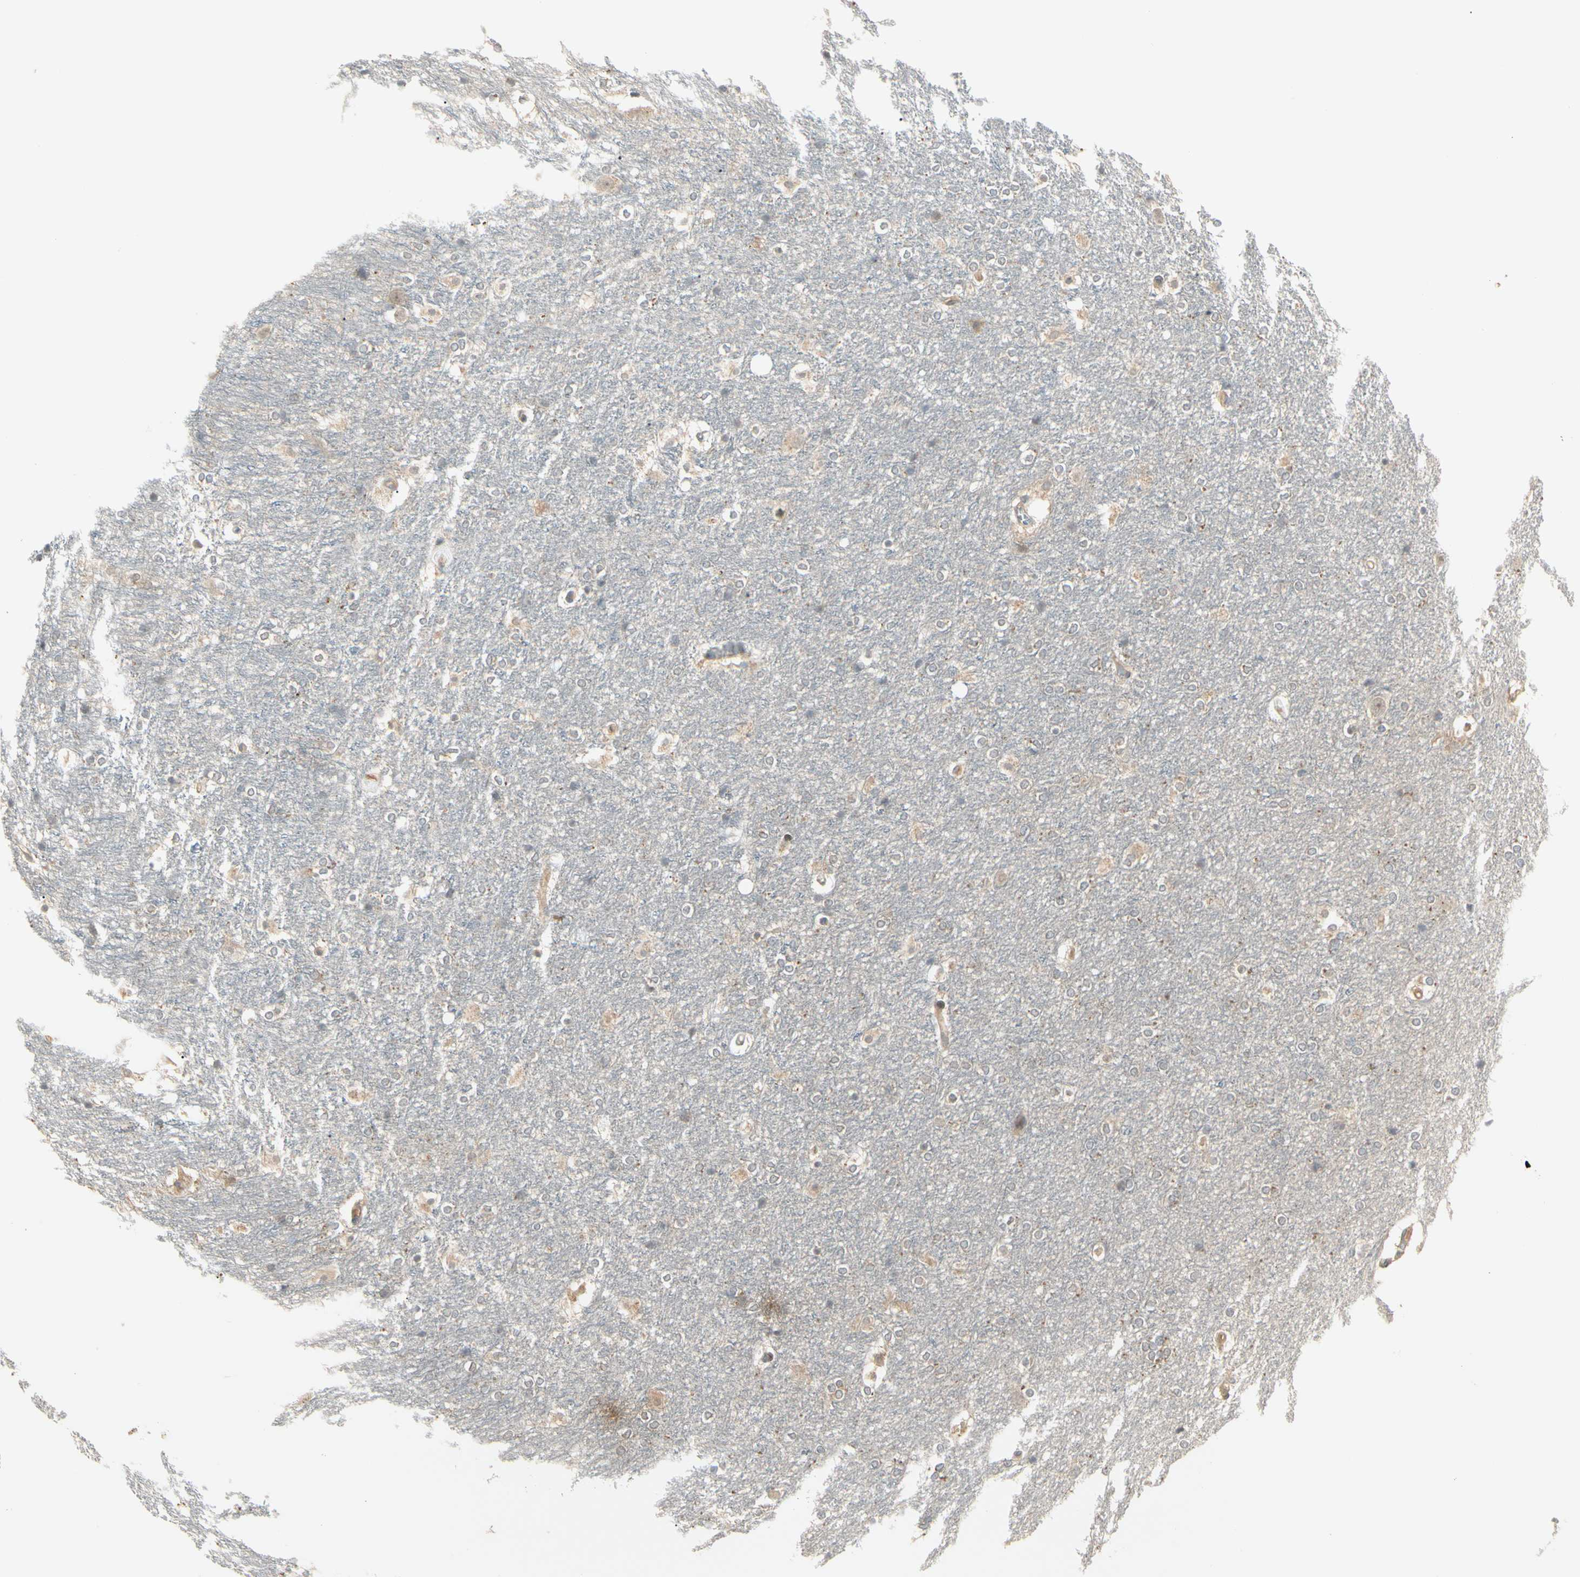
{"staining": {"intensity": "negative", "quantity": "none", "location": "none"}, "tissue": "hippocampus", "cell_type": "Glial cells", "image_type": "normal", "snomed": [{"axis": "morphology", "description": "Normal tissue, NOS"}, {"axis": "topography", "description": "Hippocampus"}], "caption": "Immunohistochemistry of normal hippocampus exhibits no staining in glial cells. The staining was performed using DAB (3,3'-diaminobenzidine) to visualize the protein expression in brown, while the nuclei were stained in blue with hematoxylin (Magnification: 20x).", "gene": "F2R", "patient": {"sex": "female", "age": 19}}